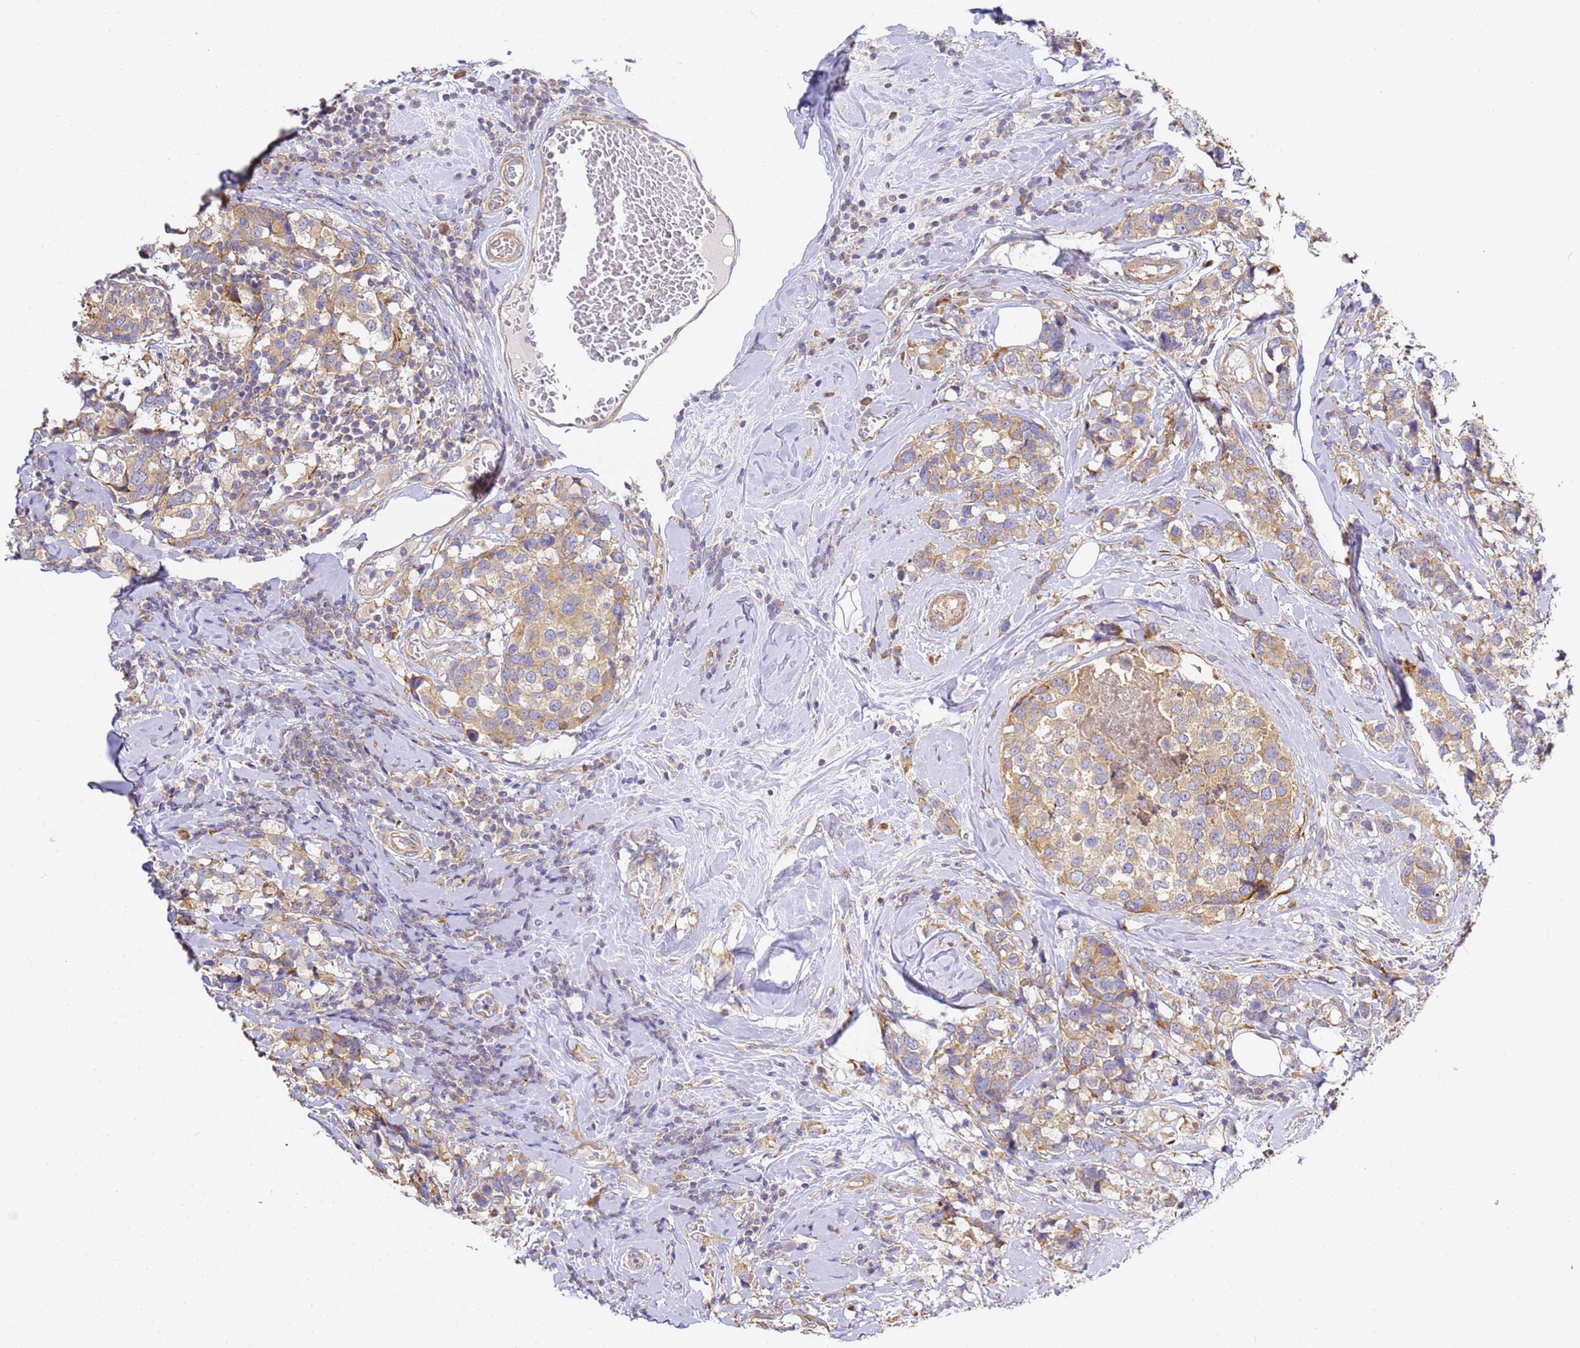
{"staining": {"intensity": "moderate", "quantity": ">75%", "location": "cytoplasmic/membranous"}, "tissue": "breast cancer", "cell_type": "Tumor cells", "image_type": "cancer", "snomed": [{"axis": "morphology", "description": "Lobular carcinoma"}, {"axis": "topography", "description": "Breast"}], "caption": "Tumor cells reveal medium levels of moderate cytoplasmic/membranous staining in about >75% of cells in human breast cancer (lobular carcinoma). The protein is shown in brown color, while the nuclei are stained blue.", "gene": "RPL13A", "patient": {"sex": "female", "age": 59}}